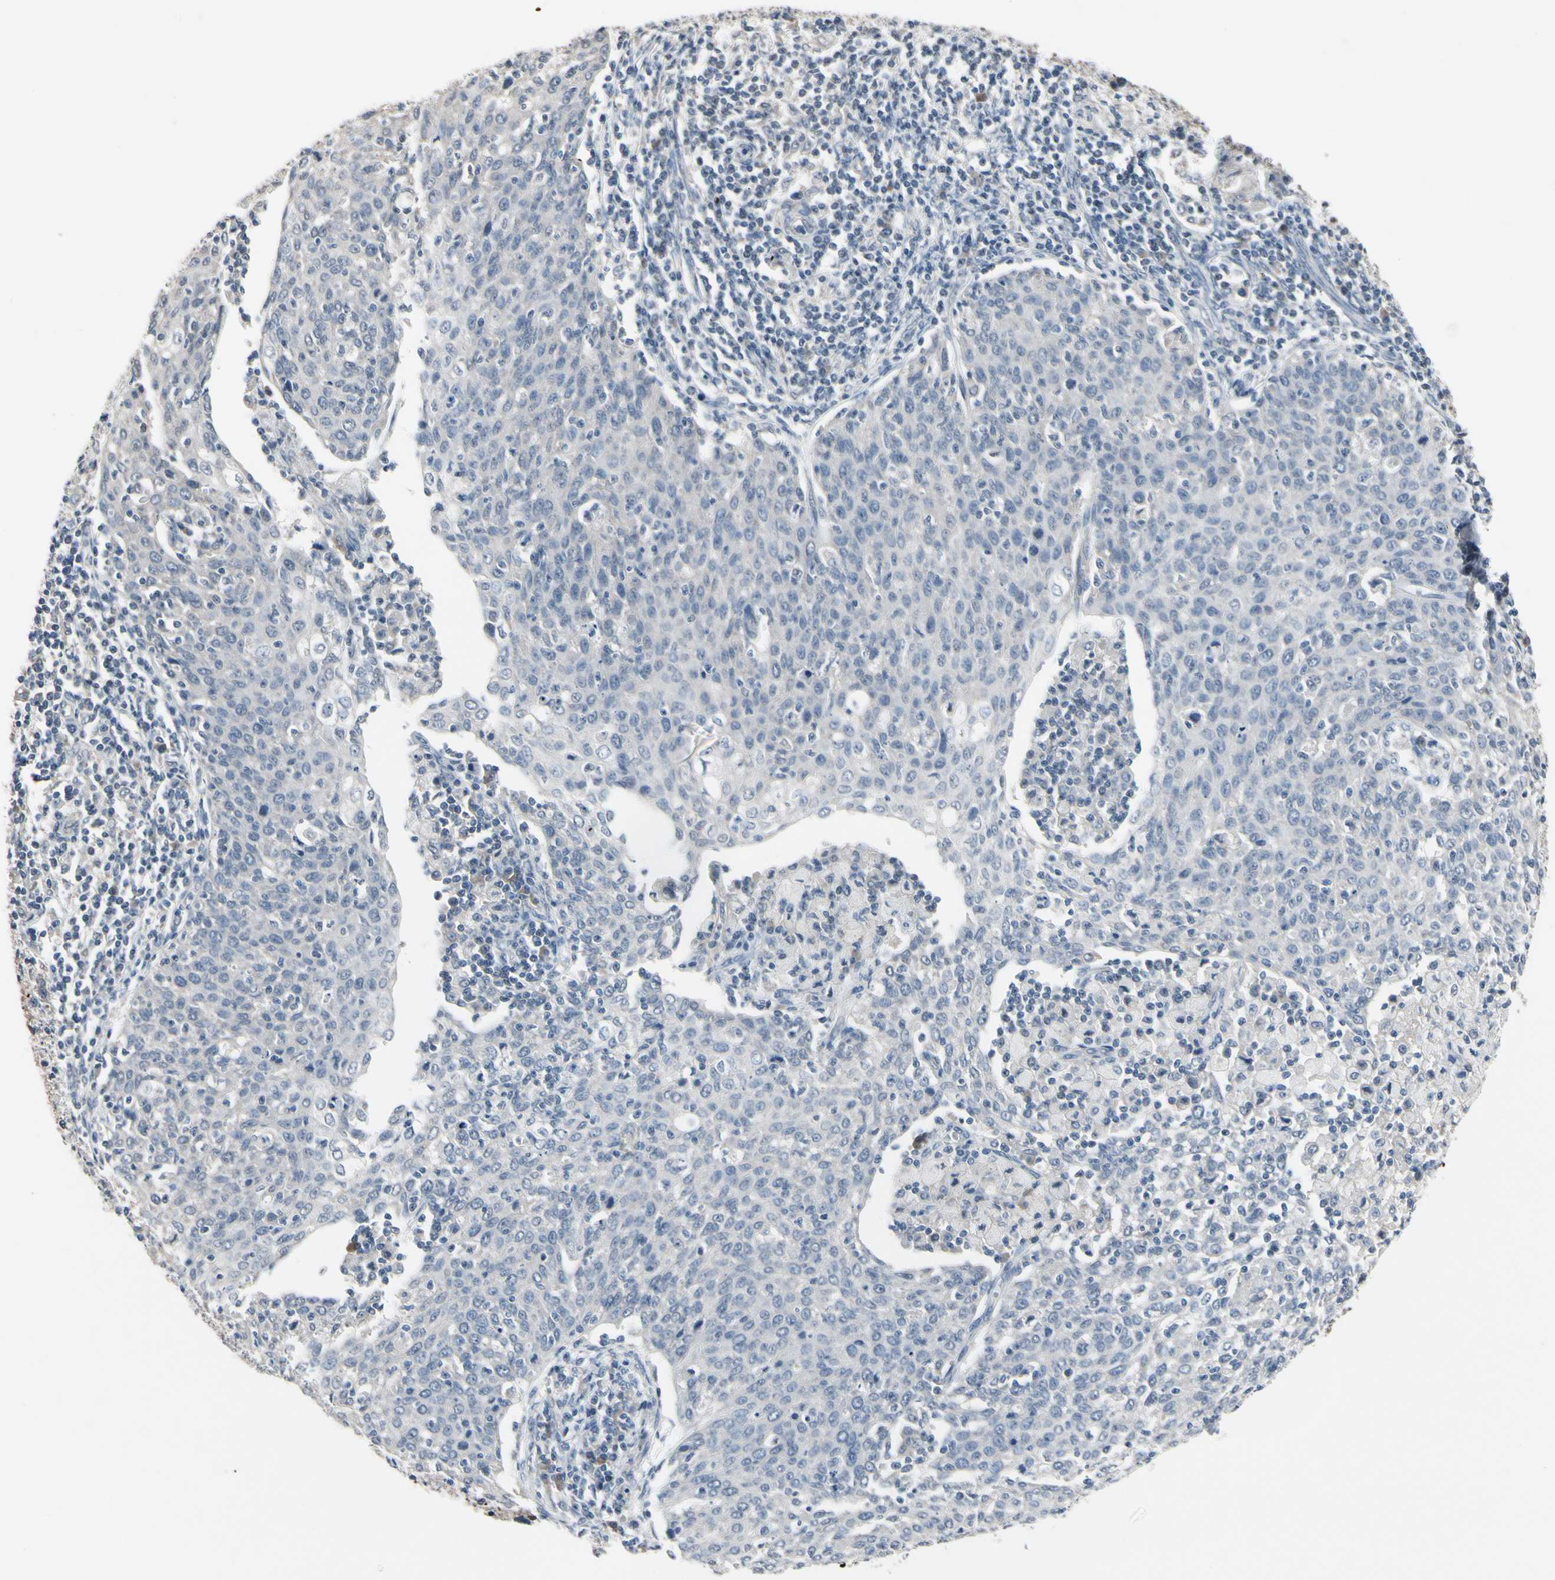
{"staining": {"intensity": "negative", "quantity": "none", "location": "none"}, "tissue": "cervical cancer", "cell_type": "Tumor cells", "image_type": "cancer", "snomed": [{"axis": "morphology", "description": "Squamous cell carcinoma, NOS"}, {"axis": "topography", "description": "Cervix"}], "caption": "The micrograph displays no significant expression in tumor cells of cervical cancer (squamous cell carcinoma).", "gene": "SV2A", "patient": {"sex": "female", "age": 38}}